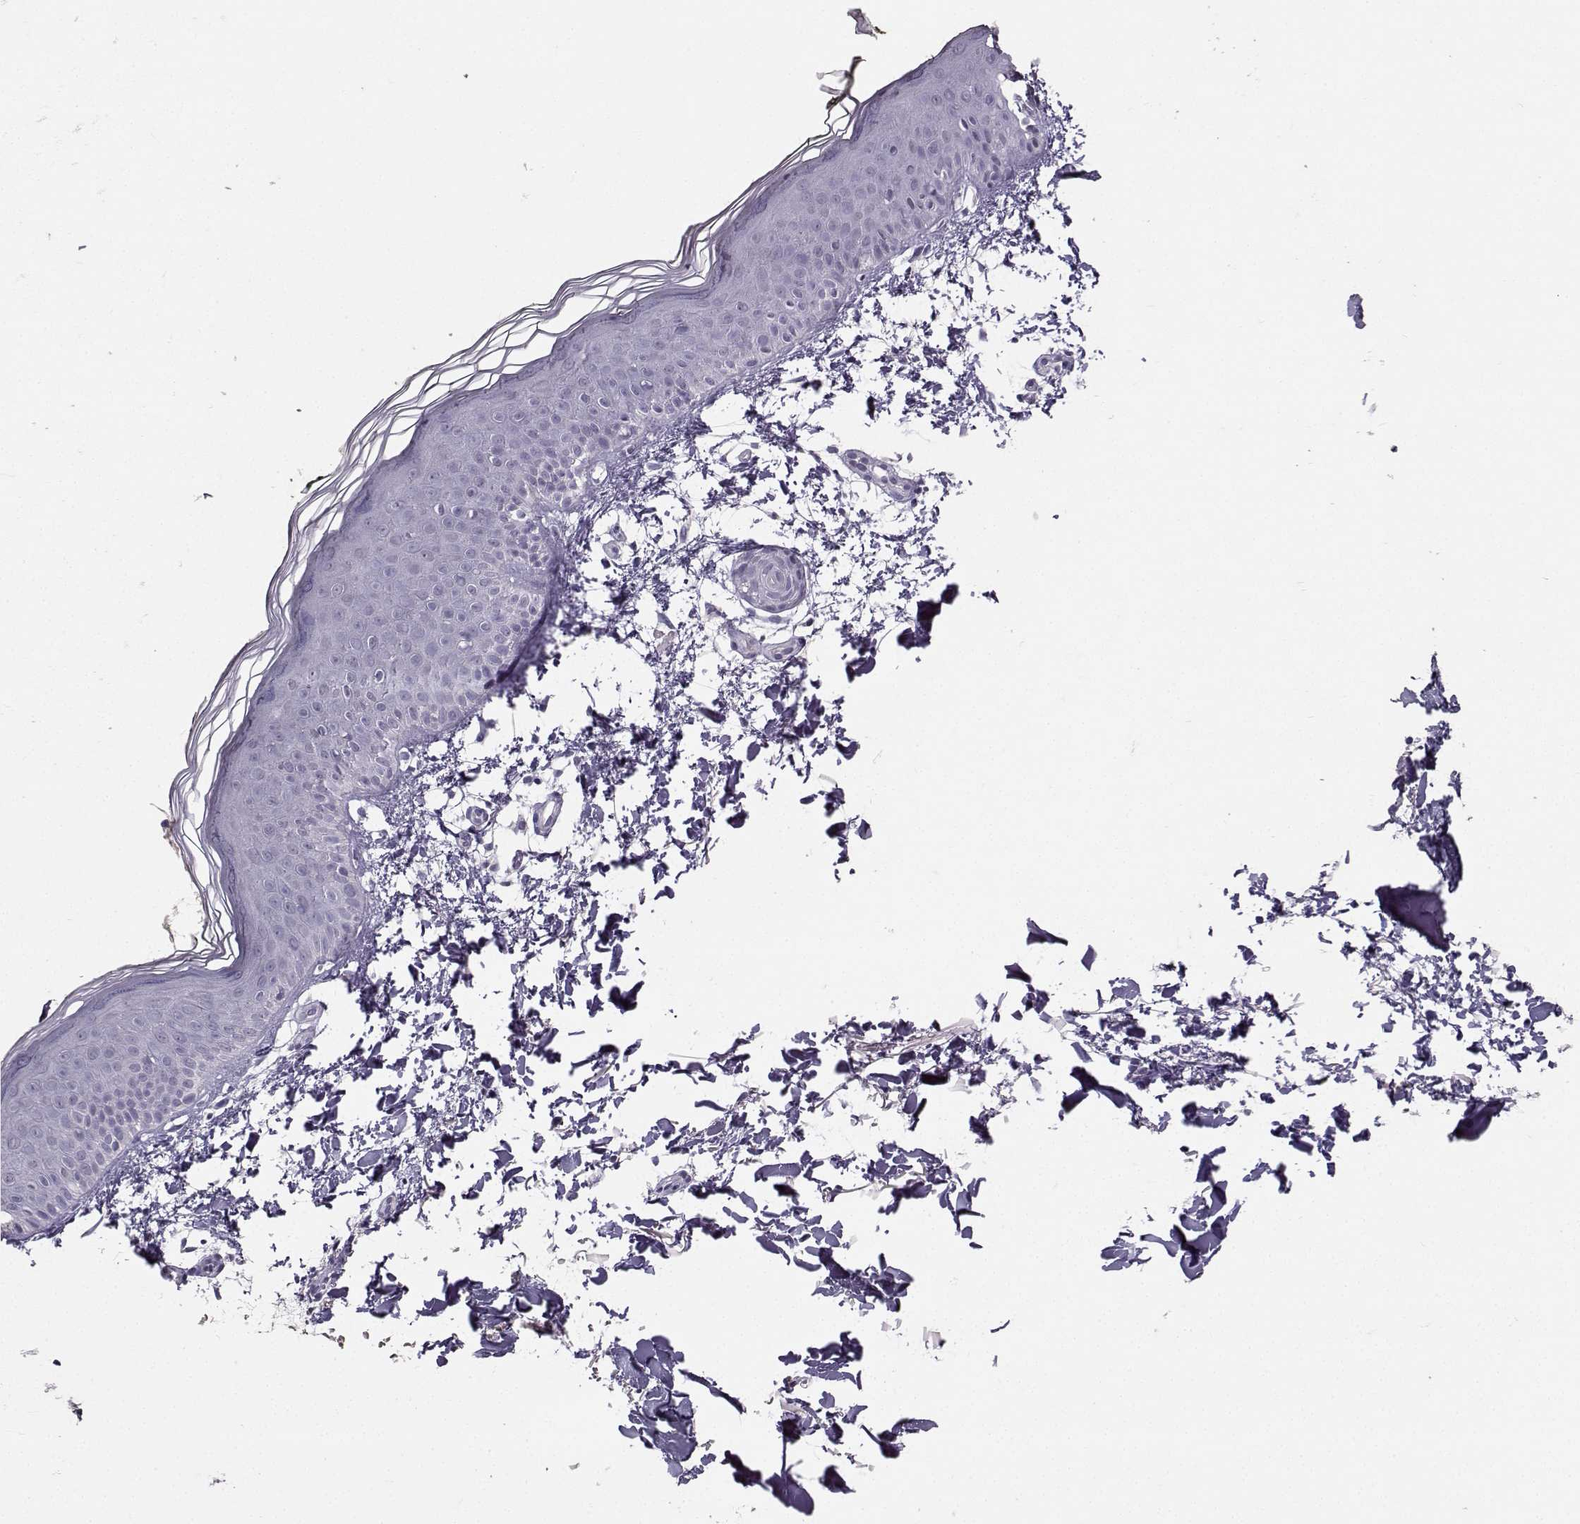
{"staining": {"intensity": "negative", "quantity": "none", "location": "none"}, "tissue": "skin", "cell_type": "Fibroblasts", "image_type": "normal", "snomed": [{"axis": "morphology", "description": "Normal tissue, NOS"}, {"axis": "topography", "description": "Skin"}], "caption": "Immunohistochemistry of unremarkable human skin reveals no positivity in fibroblasts. Brightfield microscopy of IHC stained with DAB (brown) and hematoxylin (blue), captured at high magnification.", "gene": "PKP2", "patient": {"sex": "female", "age": 62}}